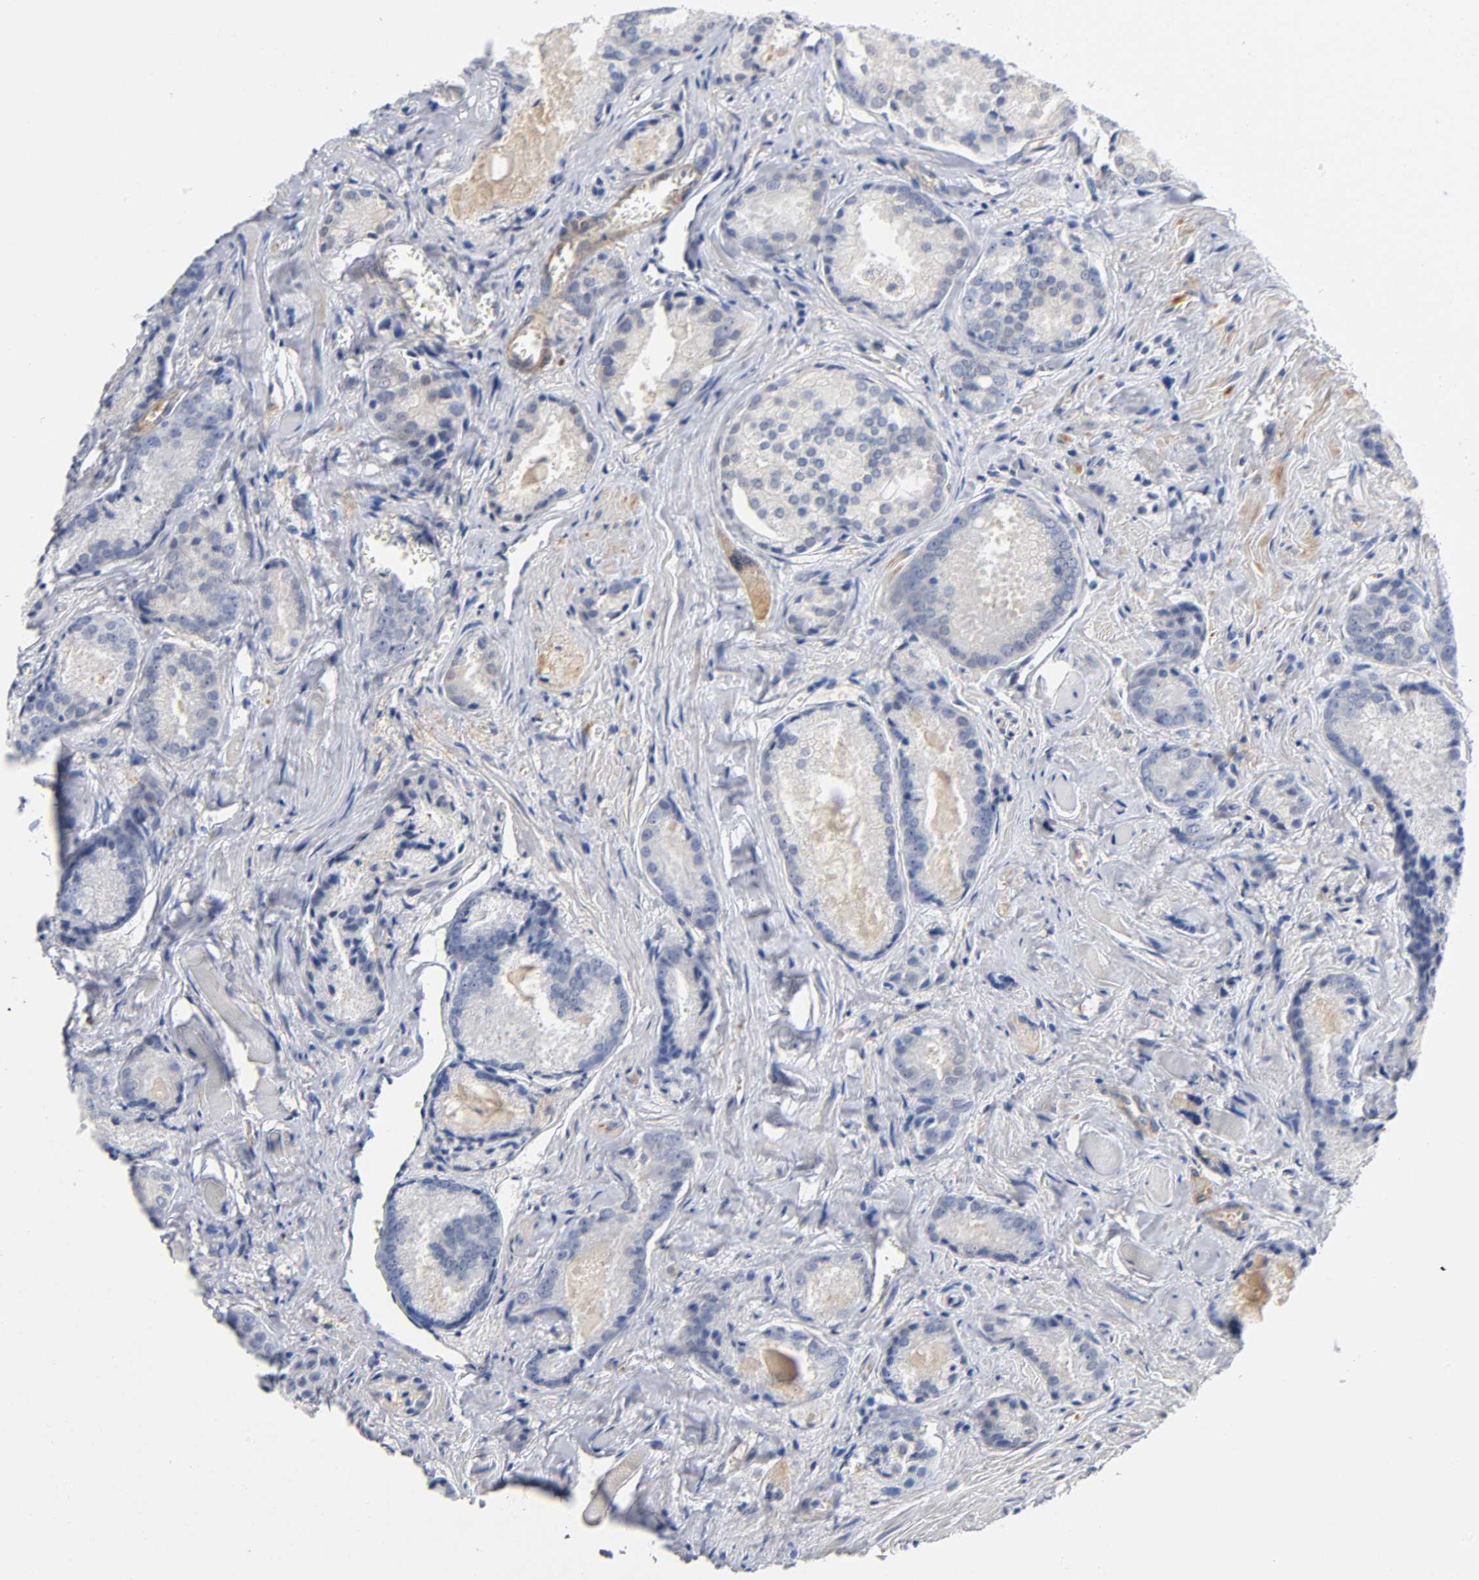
{"staining": {"intensity": "weak", "quantity": "<25%", "location": "cytoplasmic/membranous"}, "tissue": "prostate cancer", "cell_type": "Tumor cells", "image_type": "cancer", "snomed": [{"axis": "morphology", "description": "Adenocarcinoma, Low grade"}, {"axis": "topography", "description": "Prostate"}], "caption": "Tumor cells are negative for brown protein staining in prostate cancer. The staining is performed using DAB brown chromogen with nuclei counter-stained in using hematoxylin.", "gene": "TNC", "patient": {"sex": "male", "age": 64}}